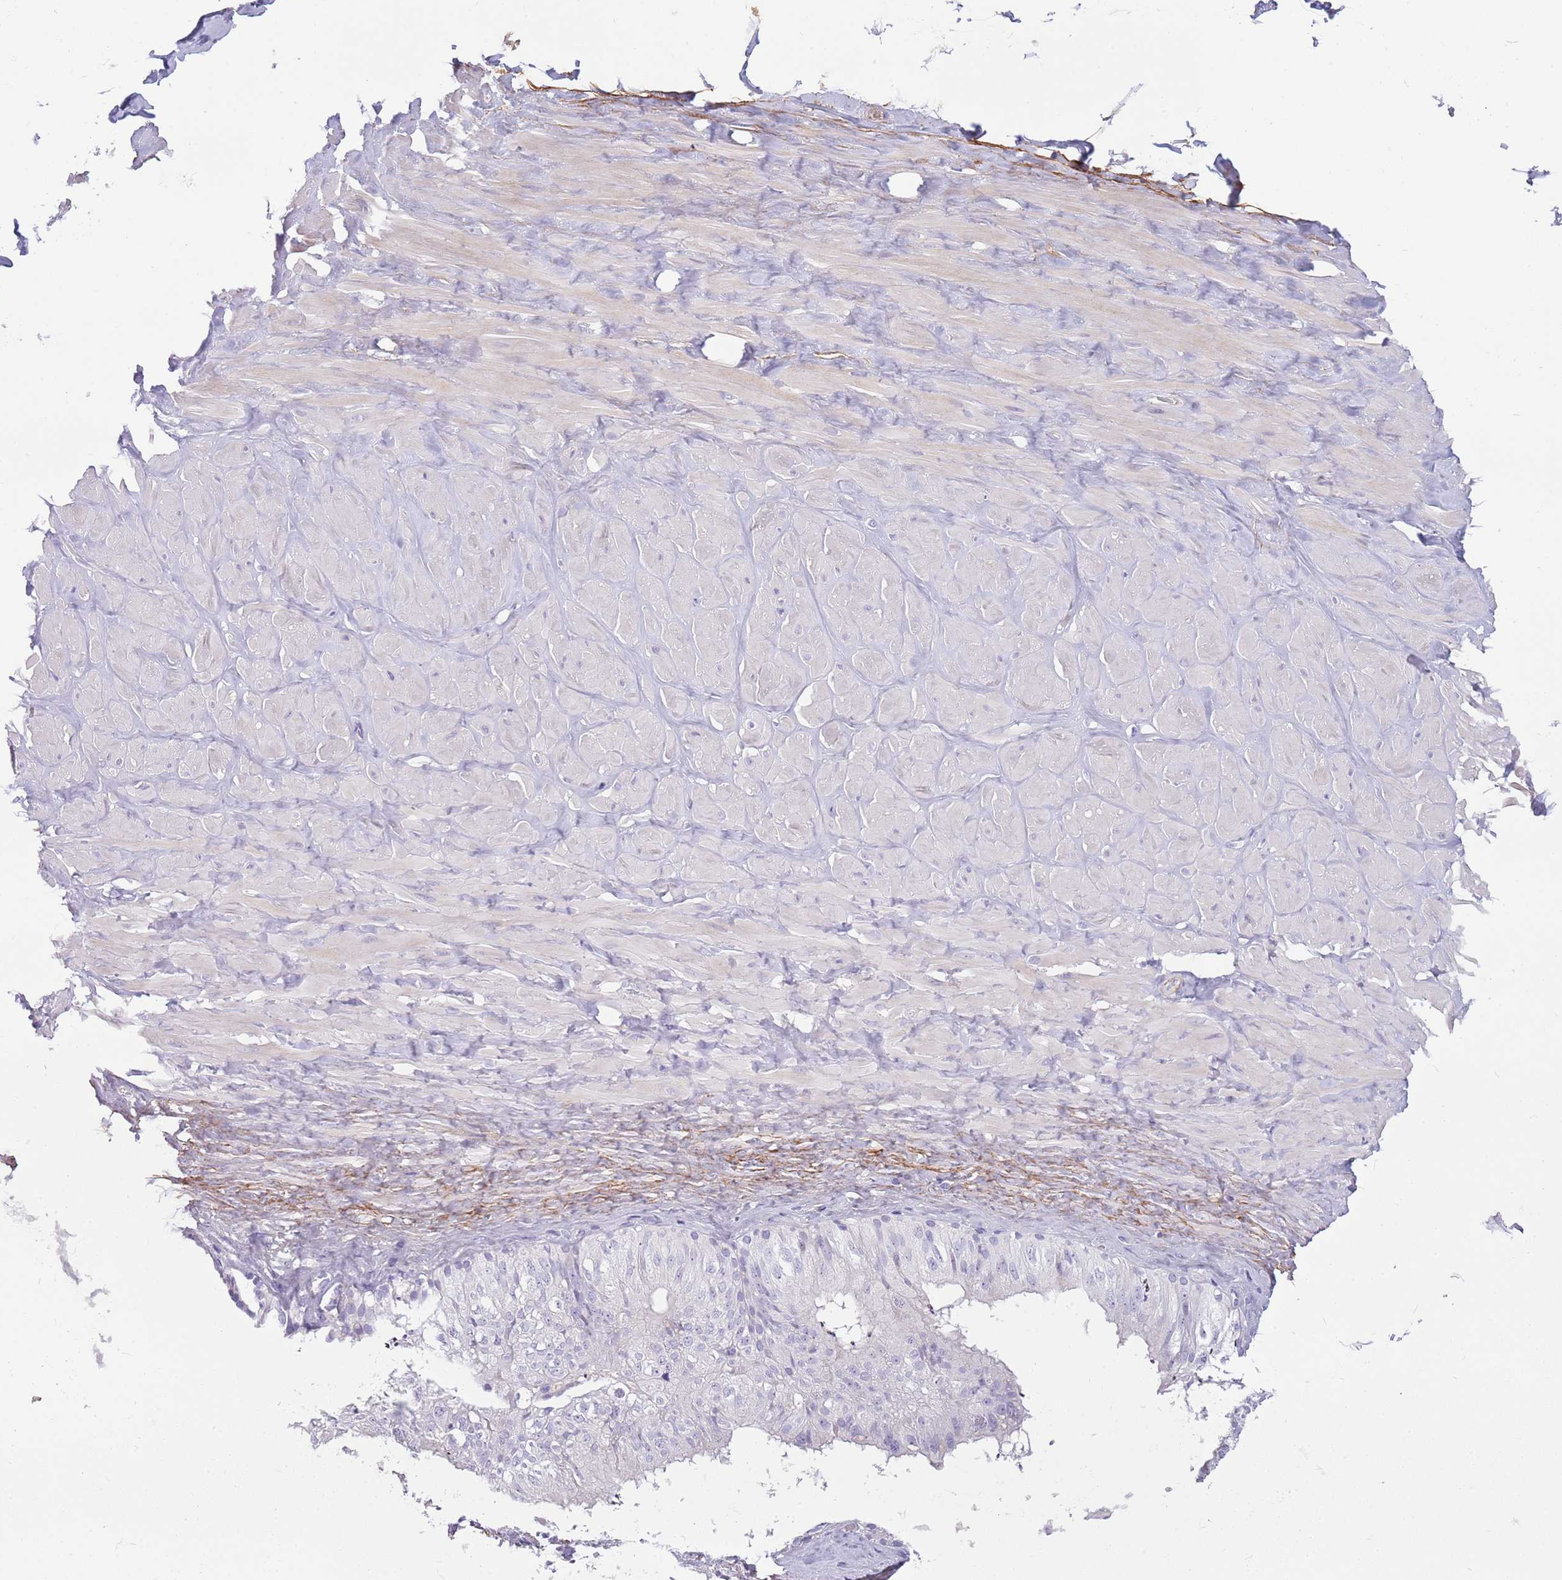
{"staining": {"intensity": "negative", "quantity": "none", "location": "none"}, "tissue": "adipose tissue", "cell_type": "Adipocytes", "image_type": "normal", "snomed": [{"axis": "morphology", "description": "Normal tissue, NOS"}, {"axis": "topography", "description": "Soft tissue"}, {"axis": "topography", "description": "Adipose tissue"}, {"axis": "topography", "description": "Vascular tissue"}, {"axis": "topography", "description": "Peripheral nerve tissue"}], "caption": "This is a micrograph of IHC staining of benign adipose tissue, which shows no positivity in adipocytes.", "gene": "LEPROTL1", "patient": {"sex": "male", "age": 46}}